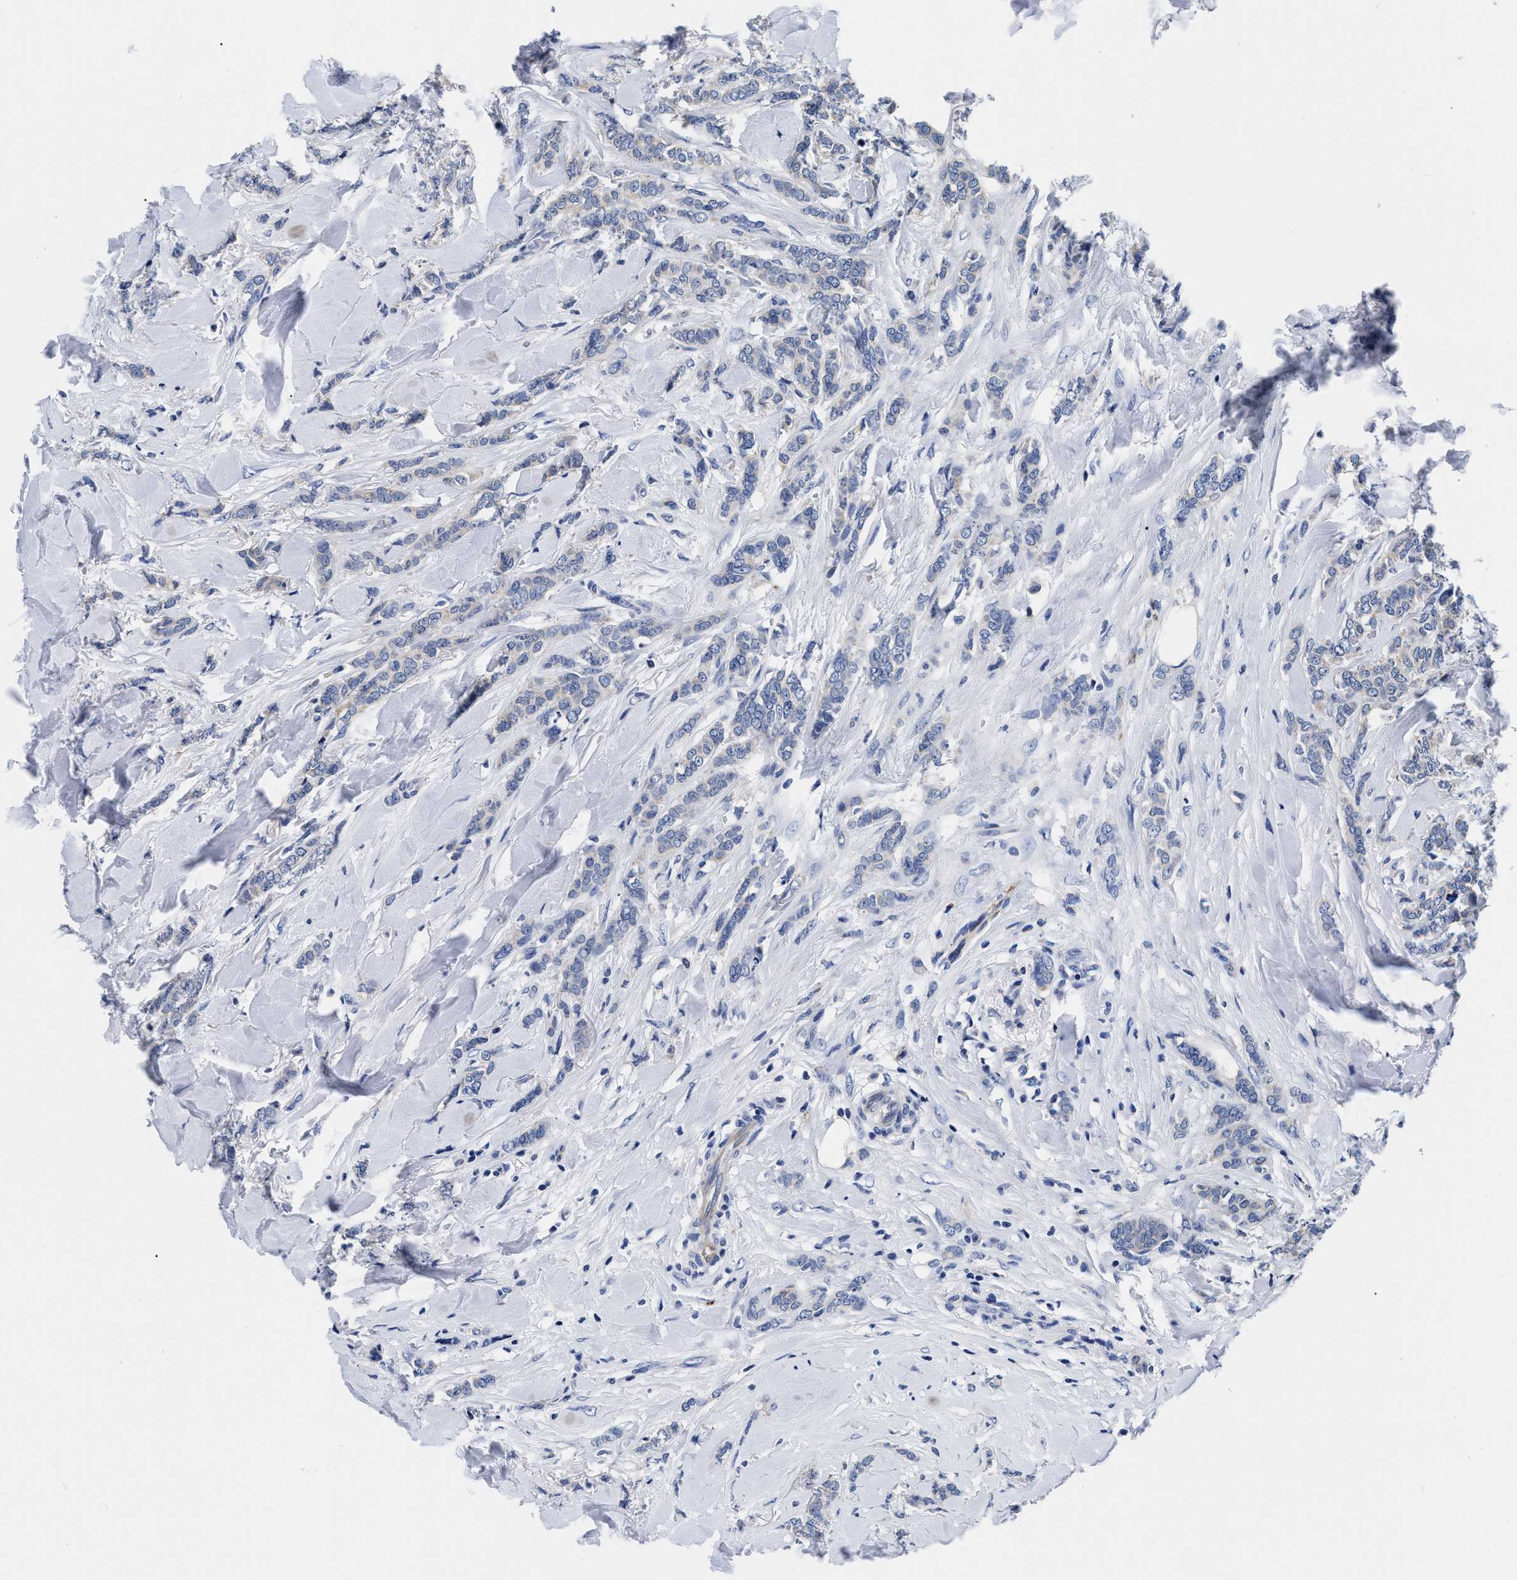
{"staining": {"intensity": "negative", "quantity": "none", "location": "none"}, "tissue": "breast cancer", "cell_type": "Tumor cells", "image_type": "cancer", "snomed": [{"axis": "morphology", "description": "Lobular carcinoma"}, {"axis": "topography", "description": "Skin"}, {"axis": "topography", "description": "Breast"}], "caption": "Lobular carcinoma (breast) stained for a protein using IHC shows no positivity tumor cells.", "gene": "SLC35F1", "patient": {"sex": "female", "age": 46}}